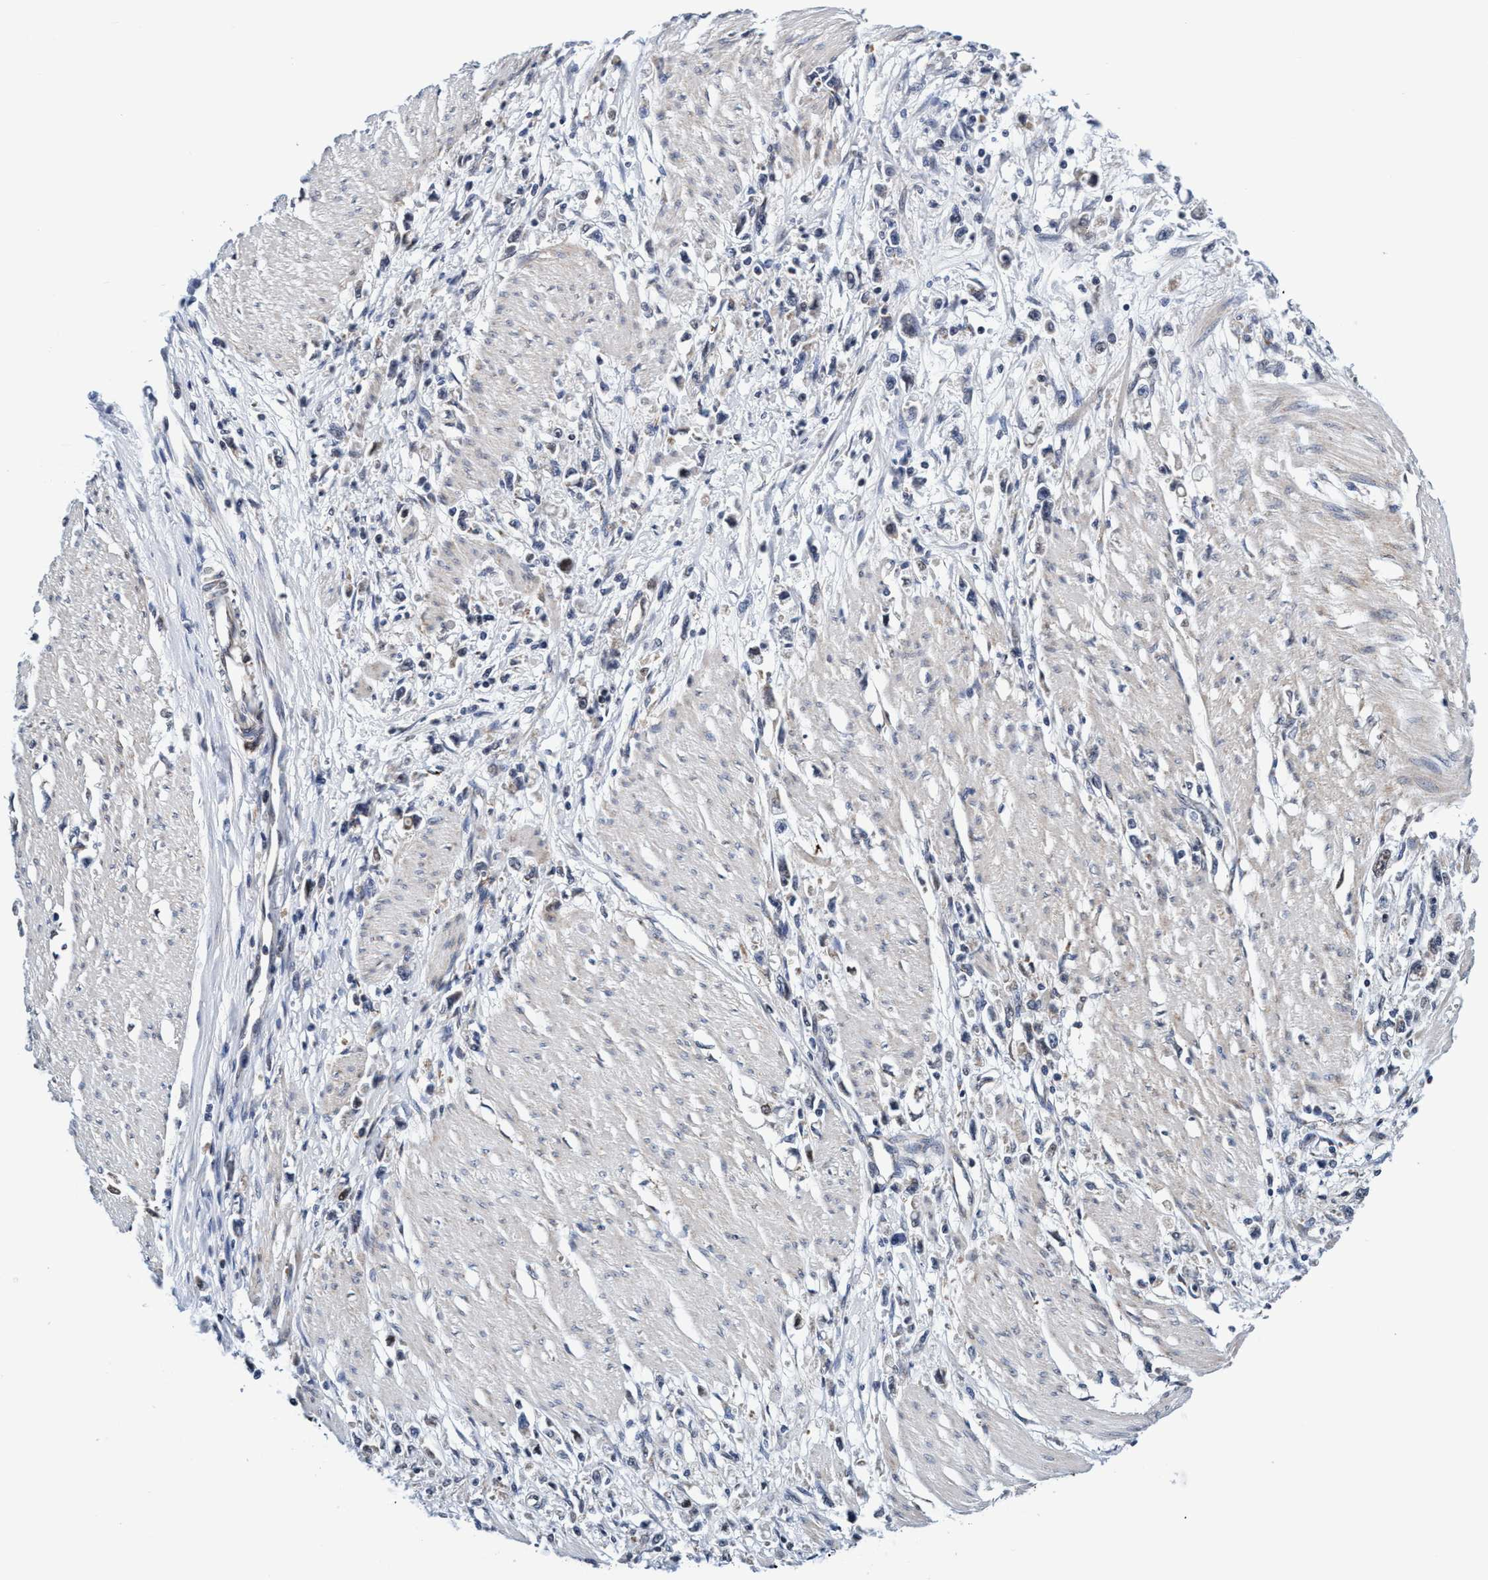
{"staining": {"intensity": "negative", "quantity": "none", "location": "none"}, "tissue": "stomach cancer", "cell_type": "Tumor cells", "image_type": "cancer", "snomed": [{"axis": "morphology", "description": "Adenocarcinoma, NOS"}, {"axis": "topography", "description": "Stomach"}], "caption": "The micrograph reveals no significant expression in tumor cells of stomach adenocarcinoma. Nuclei are stained in blue.", "gene": "AGAP2", "patient": {"sex": "female", "age": 59}}